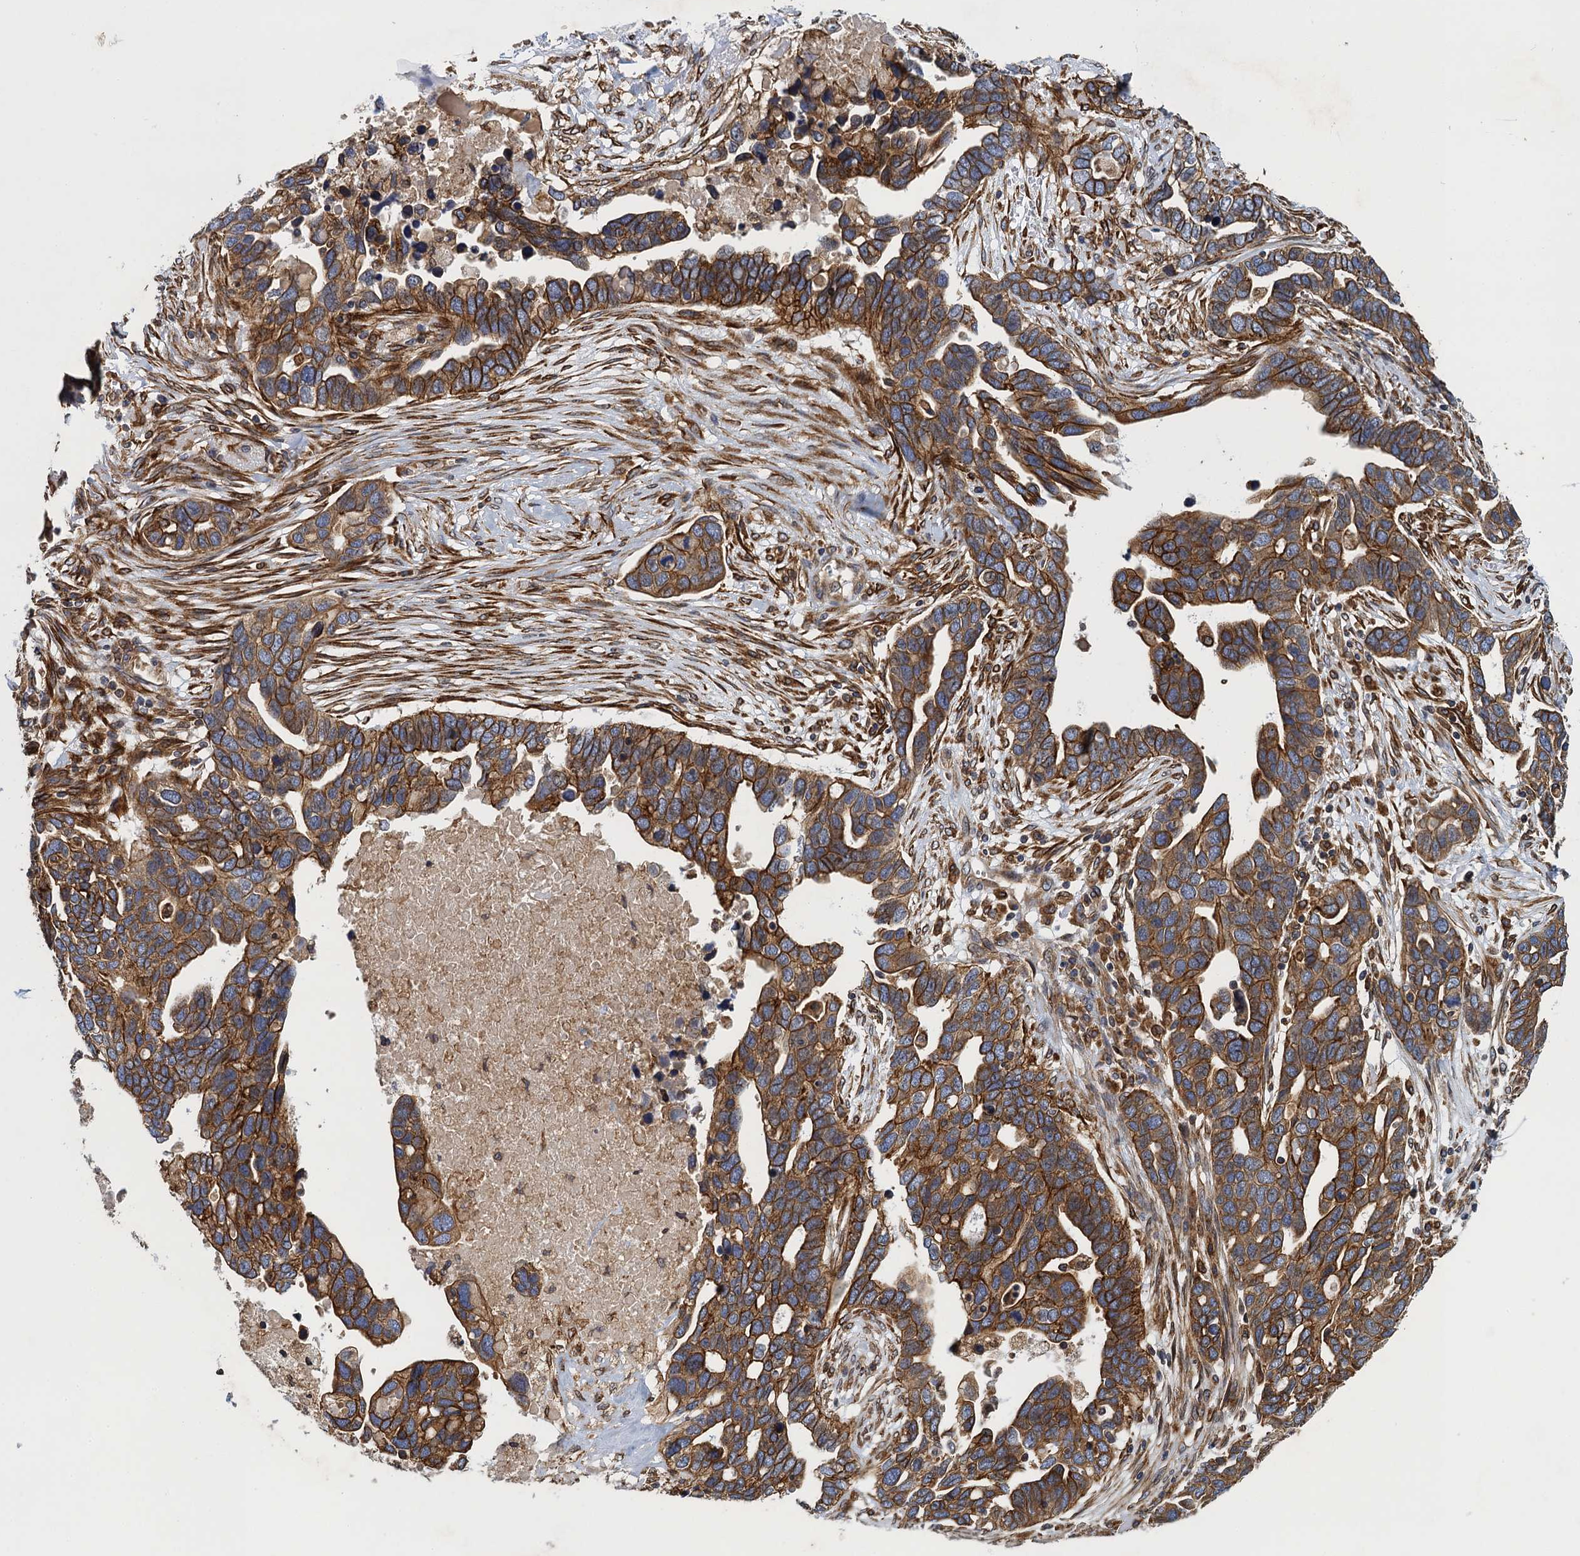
{"staining": {"intensity": "strong", "quantity": ">75%", "location": "cytoplasmic/membranous"}, "tissue": "ovarian cancer", "cell_type": "Tumor cells", "image_type": "cancer", "snomed": [{"axis": "morphology", "description": "Cystadenocarcinoma, serous, NOS"}, {"axis": "topography", "description": "Ovary"}], "caption": "An immunohistochemistry histopathology image of tumor tissue is shown. Protein staining in brown labels strong cytoplasmic/membranous positivity in serous cystadenocarcinoma (ovarian) within tumor cells.", "gene": "ARMC5", "patient": {"sex": "female", "age": 54}}